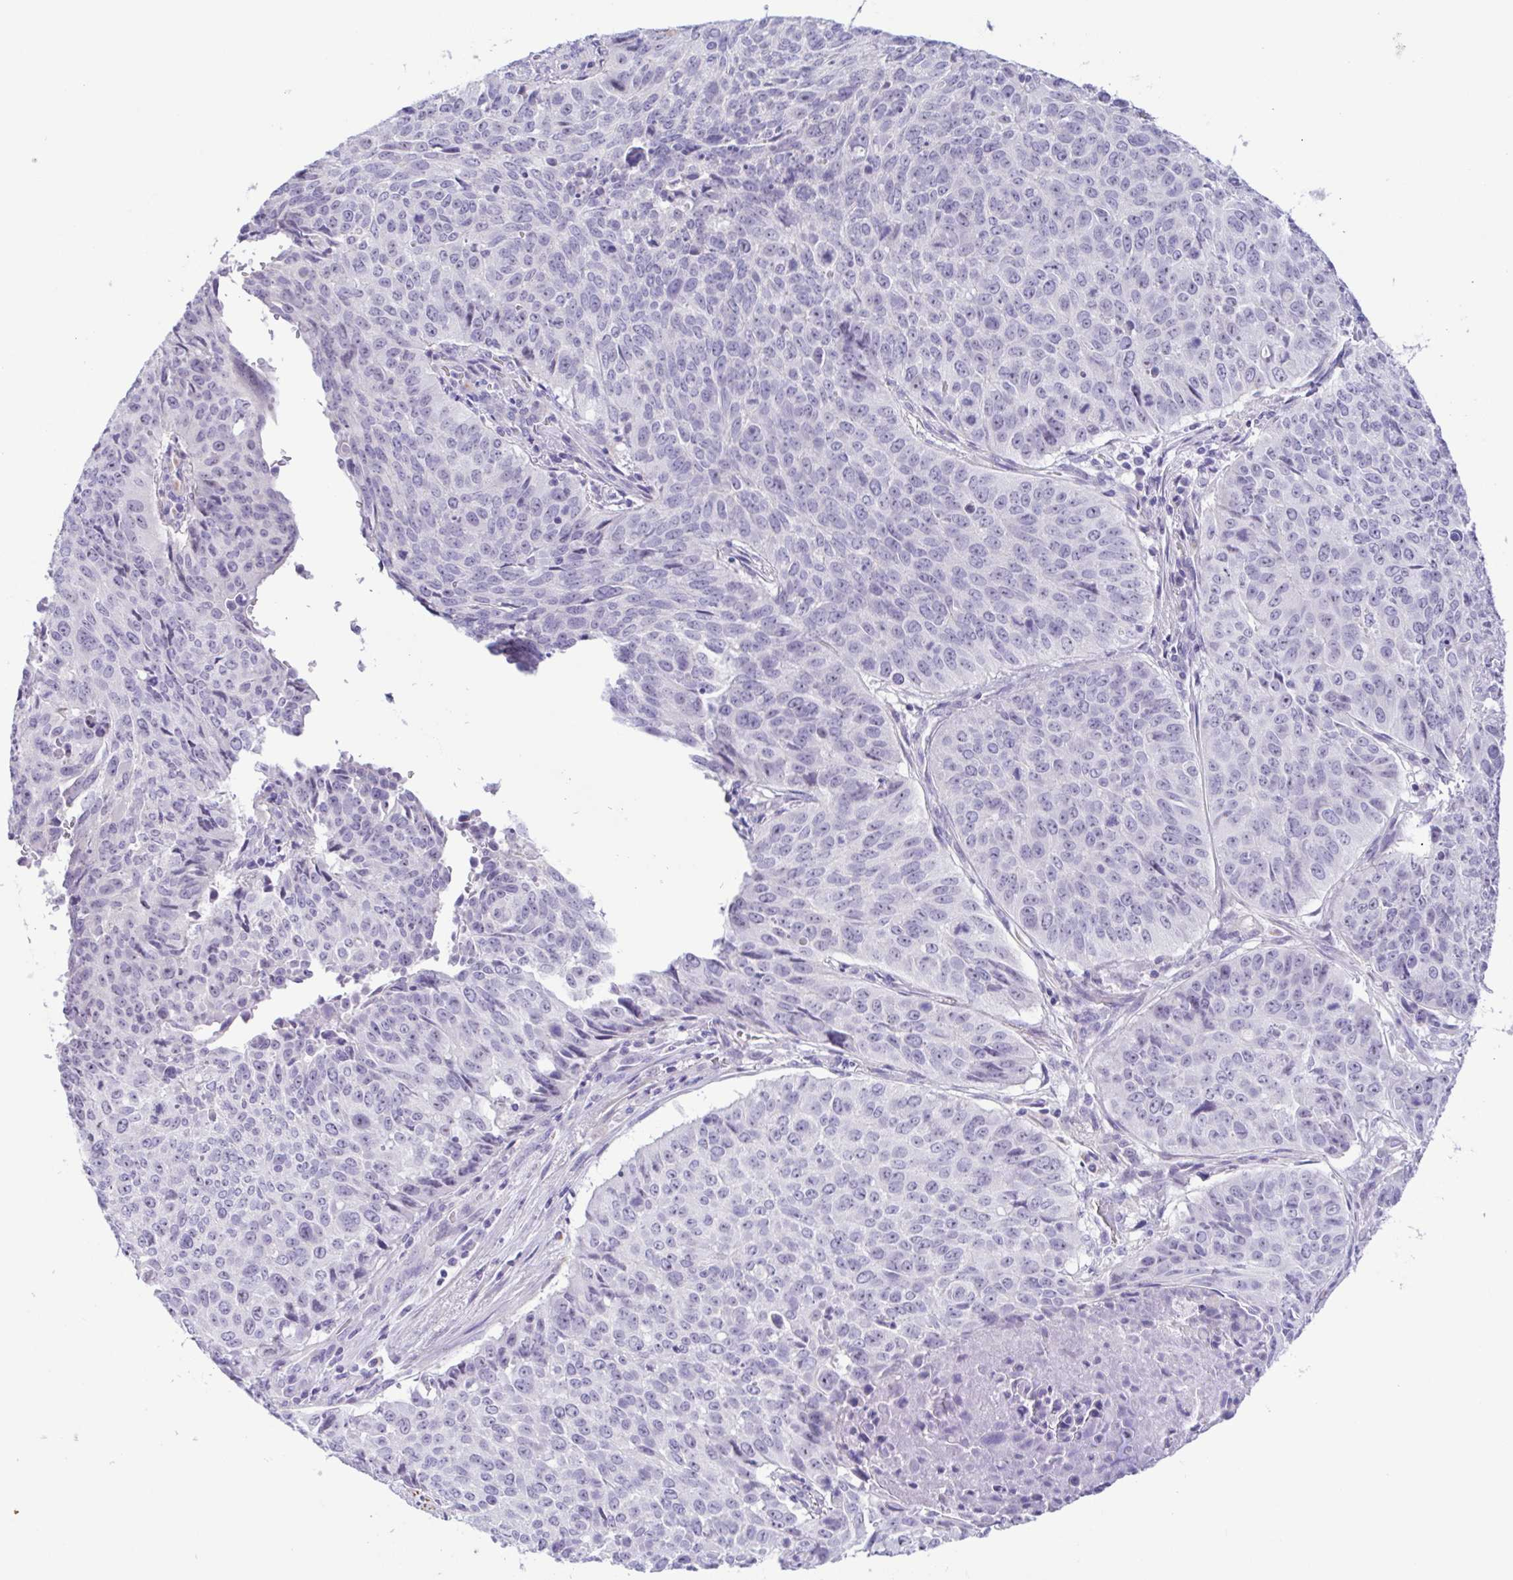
{"staining": {"intensity": "negative", "quantity": "none", "location": "none"}, "tissue": "lung cancer", "cell_type": "Tumor cells", "image_type": "cancer", "snomed": [{"axis": "morphology", "description": "Normal tissue, NOS"}, {"axis": "morphology", "description": "Squamous cell carcinoma, NOS"}, {"axis": "topography", "description": "Bronchus"}, {"axis": "topography", "description": "Lung"}], "caption": "The immunohistochemistry (IHC) image has no significant staining in tumor cells of lung cancer tissue.", "gene": "MYL7", "patient": {"sex": "male", "age": 64}}